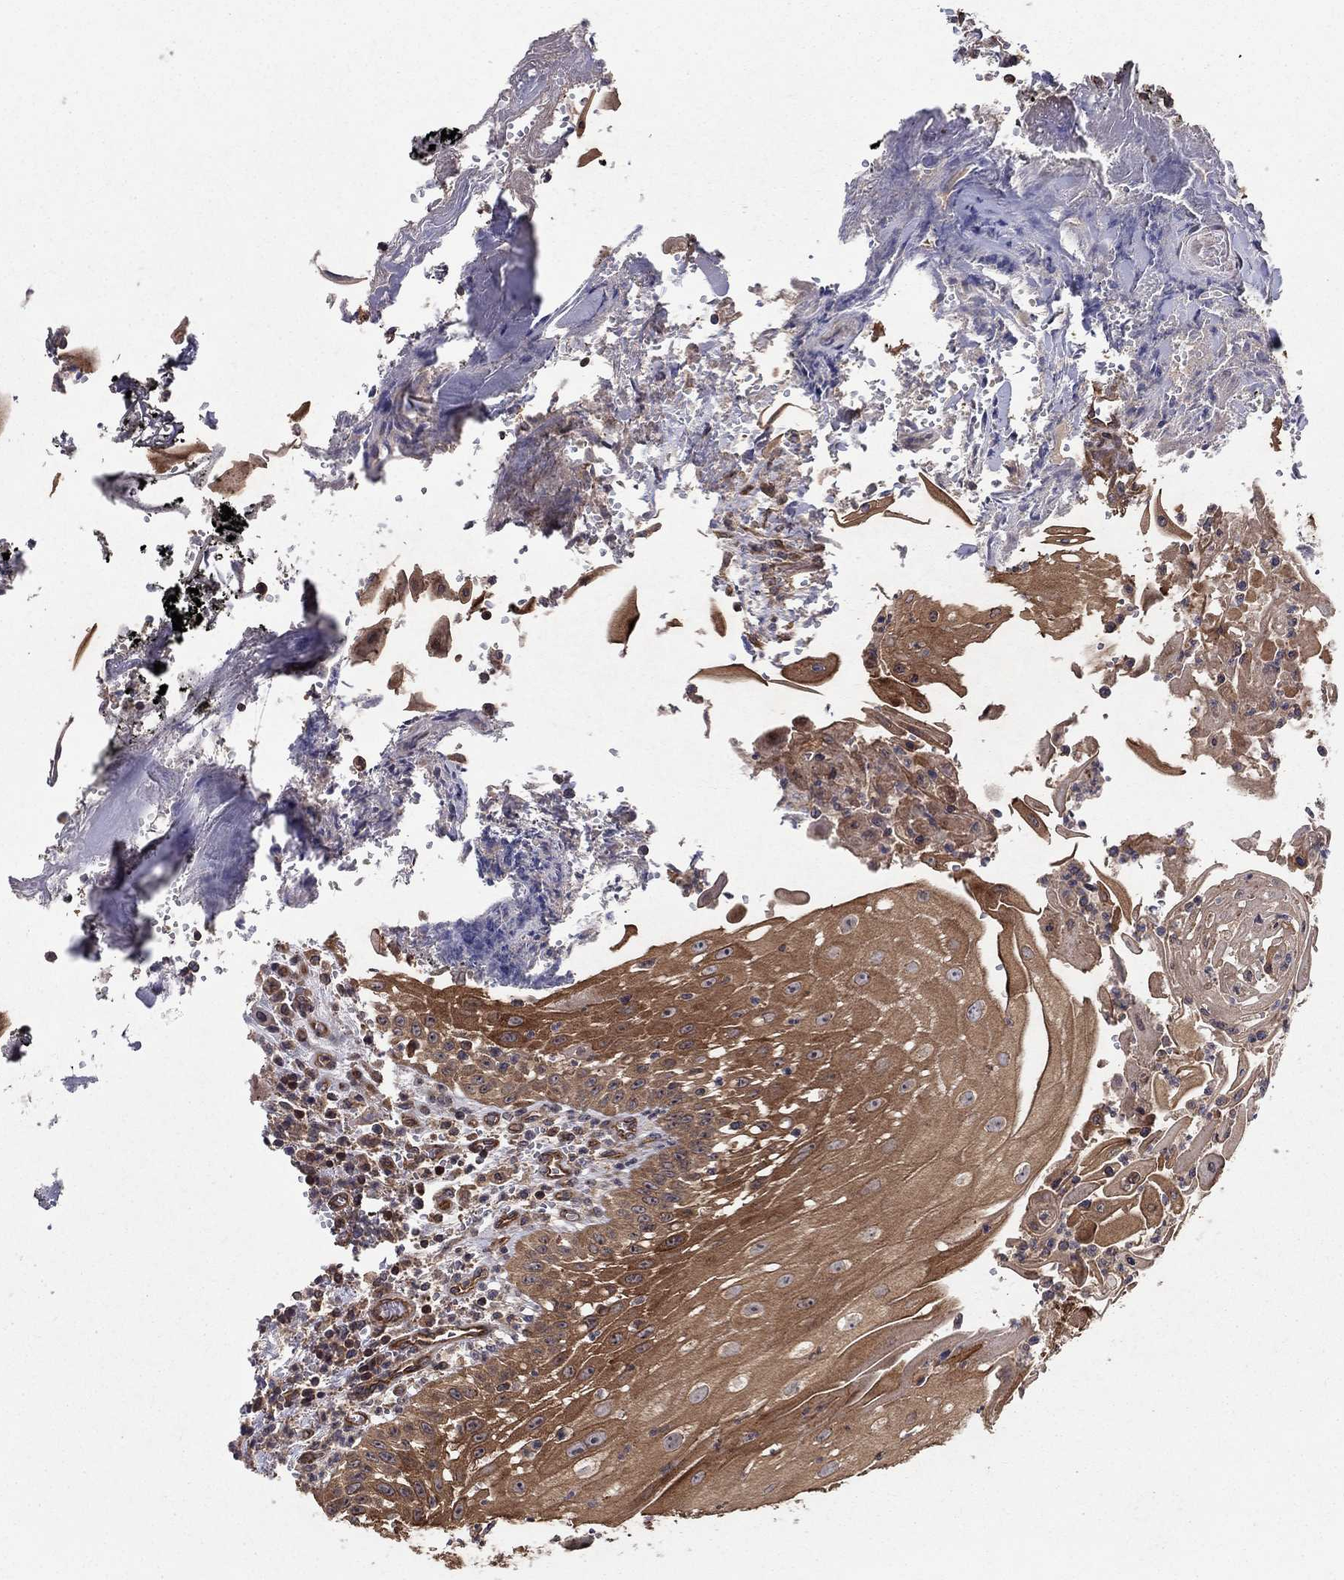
{"staining": {"intensity": "moderate", "quantity": ">75%", "location": "cytoplasmic/membranous"}, "tissue": "head and neck cancer", "cell_type": "Tumor cells", "image_type": "cancer", "snomed": [{"axis": "morphology", "description": "Squamous cell carcinoma, NOS"}, {"axis": "topography", "description": "Oral tissue"}, {"axis": "topography", "description": "Head-Neck"}], "caption": "Immunohistochemistry (IHC) histopathology image of neoplastic tissue: human head and neck cancer stained using IHC demonstrates medium levels of moderate protein expression localized specifically in the cytoplasmic/membranous of tumor cells, appearing as a cytoplasmic/membranous brown color.", "gene": "BMERB1", "patient": {"sex": "male", "age": 58}}